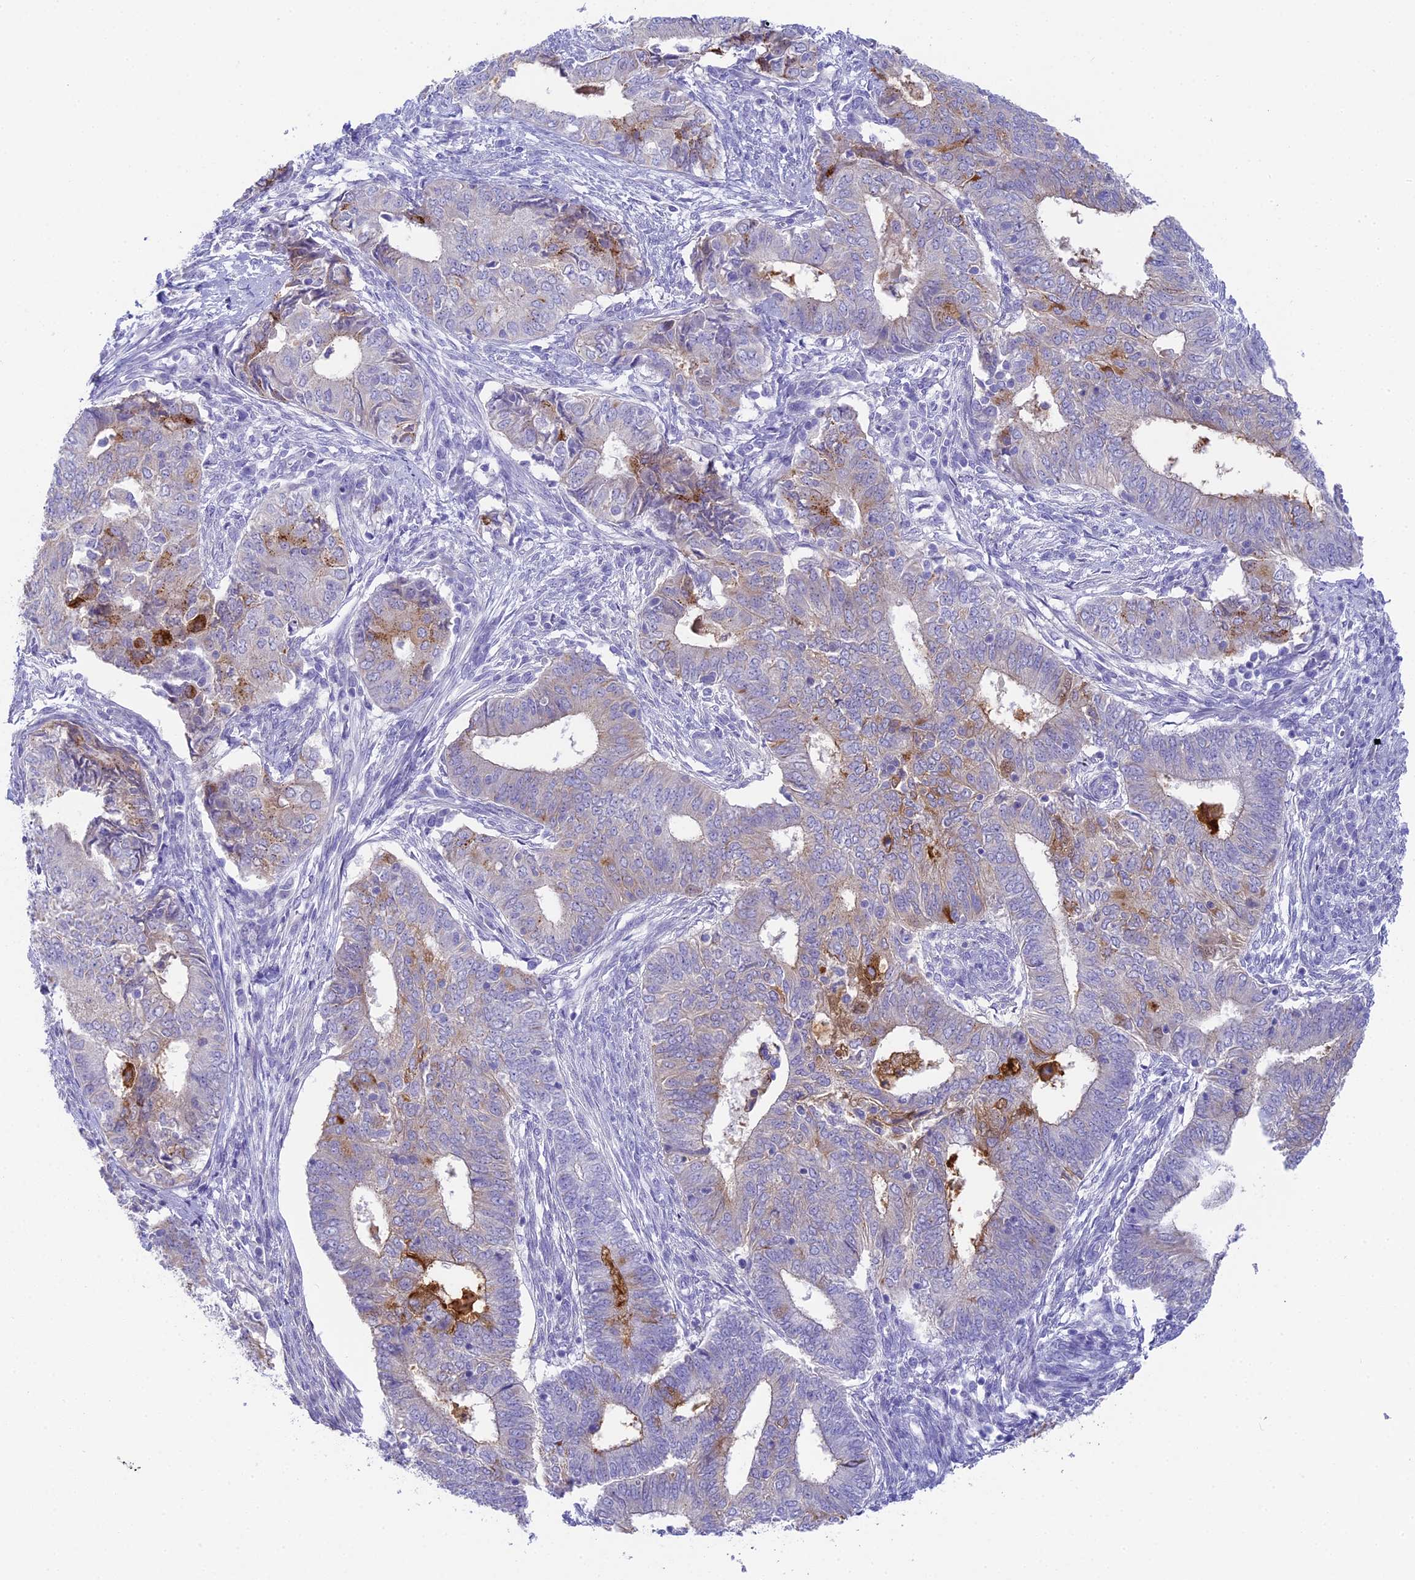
{"staining": {"intensity": "moderate", "quantity": "<25%", "location": "cytoplasmic/membranous"}, "tissue": "endometrial cancer", "cell_type": "Tumor cells", "image_type": "cancer", "snomed": [{"axis": "morphology", "description": "Adenocarcinoma, NOS"}, {"axis": "topography", "description": "Endometrium"}], "caption": "Immunohistochemical staining of adenocarcinoma (endometrial) shows low levels of moderate cytoplasmic/membranous protein expression in approximately <25% of tumor cells.", "gene": "TACSTD2", "patient": {"sex": "female", "age": 62}}